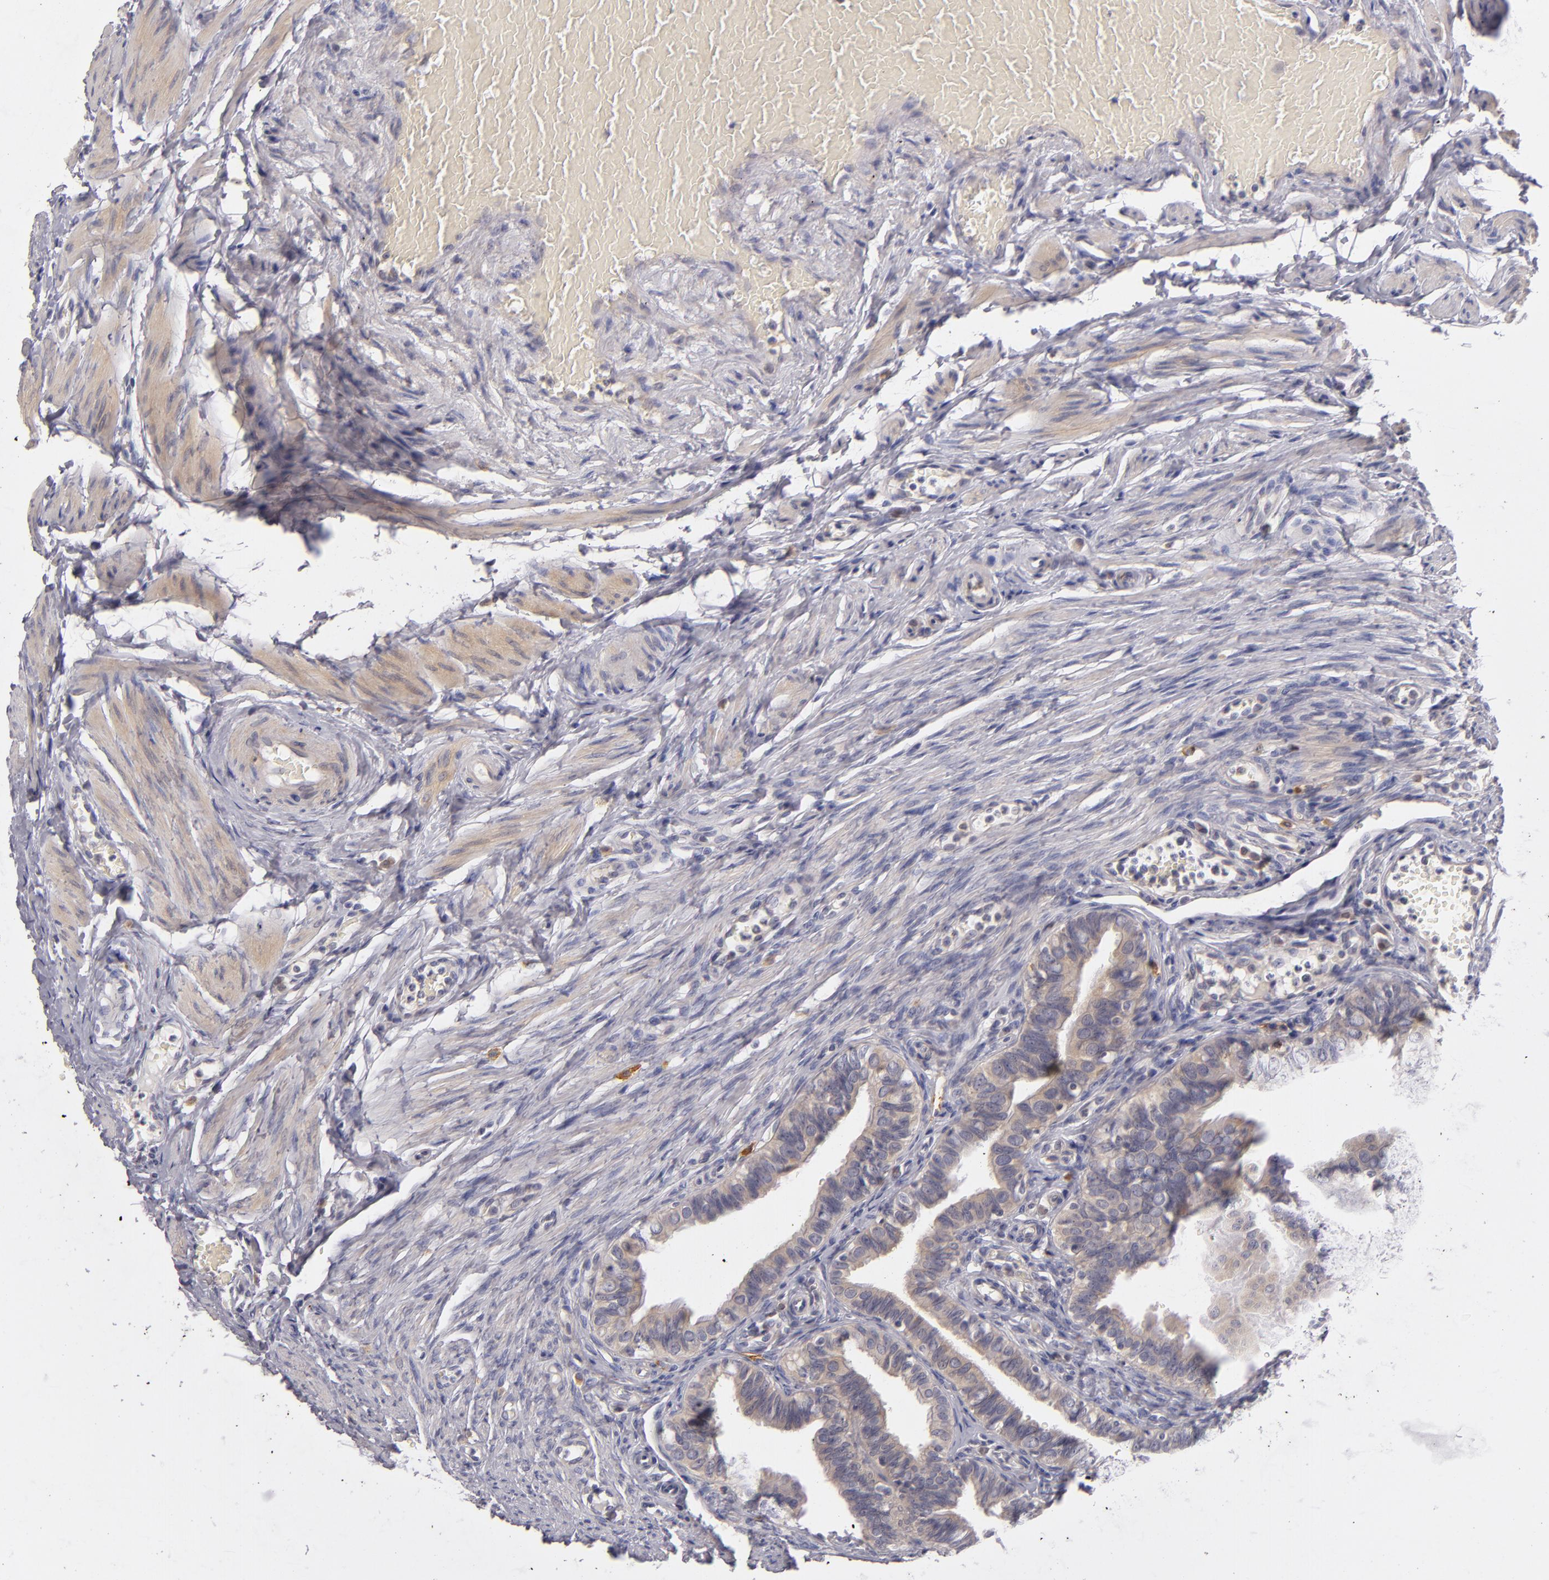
{"staining": {"intensity": "weak", "quantity": ">75%", "location": "cytoplasmic/membranous"}, "tissue": "fallopian tube", "cell_type": "Glandular cells", "image_type": "normal", "snomed": [{"axis": "morphology", "description": "Normal tissue, NOS"}, {"axis": "topography", "description": "Fallopian tube"}, {"axis": "topography", "description": "Ovary"}], "caption": "IHC micrograph of normal fallopian tube stained for a protein (brown), which demonstrates low levels of weak cytoplasmic/membranous positivity in approximately >75% of glandular cells.", "gene": "CD83", "patient": {"sex": "female", "age": 51}}